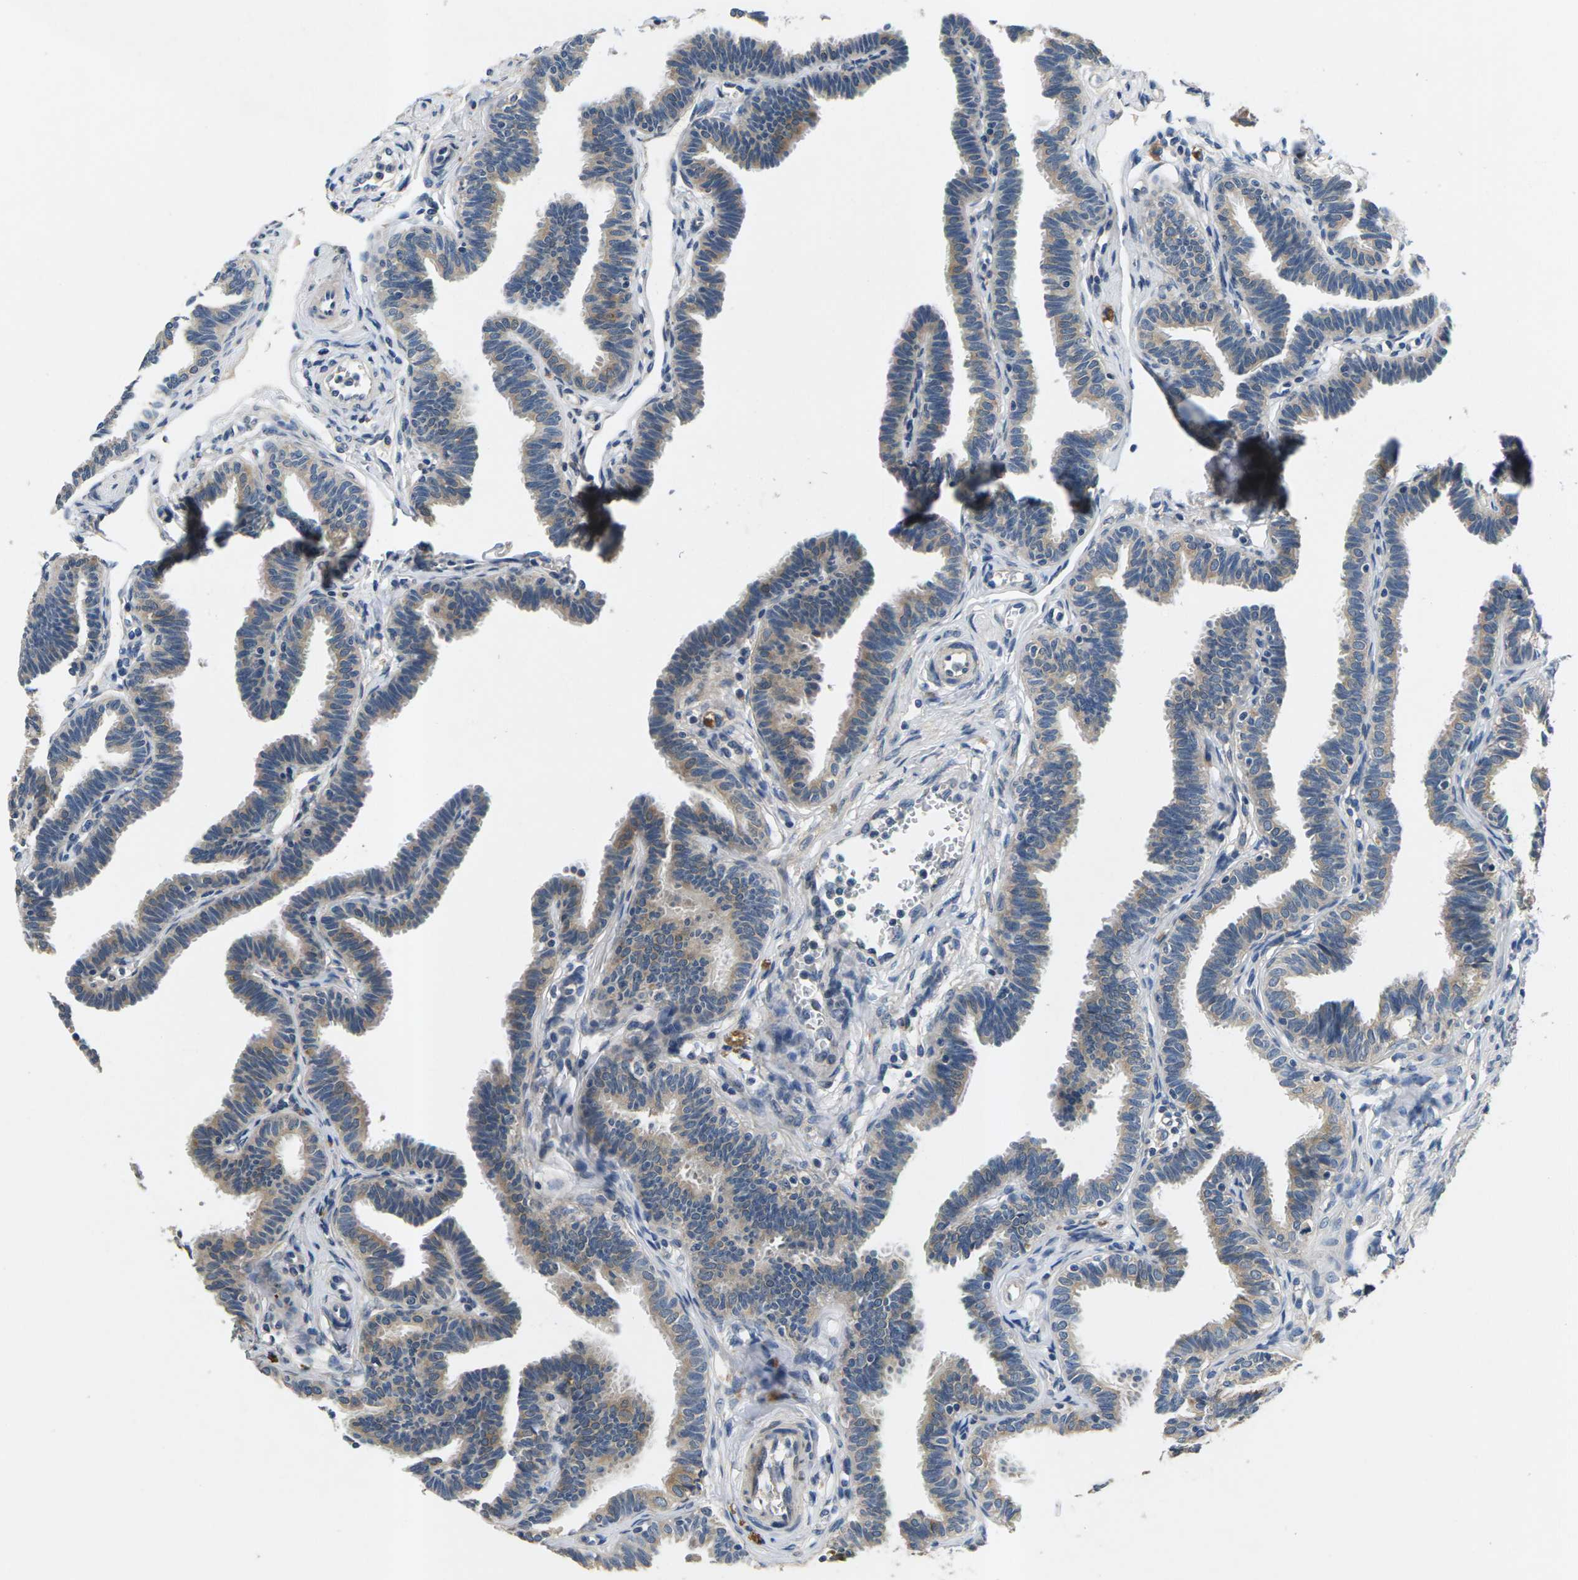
{"staining": {"intensity": "weak", "quantity": "25%-75%", "location": "cytoplasmic/membranous"}, "tissue": "fallopian tube", "cell_type": "Glandular cells", "image_type": "normal", "snomed": [{"axis": "morphology", "description": "Normal tissue, NOS"}, {"axis": "topography", "description": "Fallopian tube"}, {"axis": "topography", "description": "Ovary"}], "caption": "An image showing weak cytoplasmic/membranous expression in about 25%-75% of glandular cells in benign fallopian tube, as visualized by brown immunohistochemical staining.", "gene": "ERGIC3", "patient": {"sex": "female", "age": 23}}